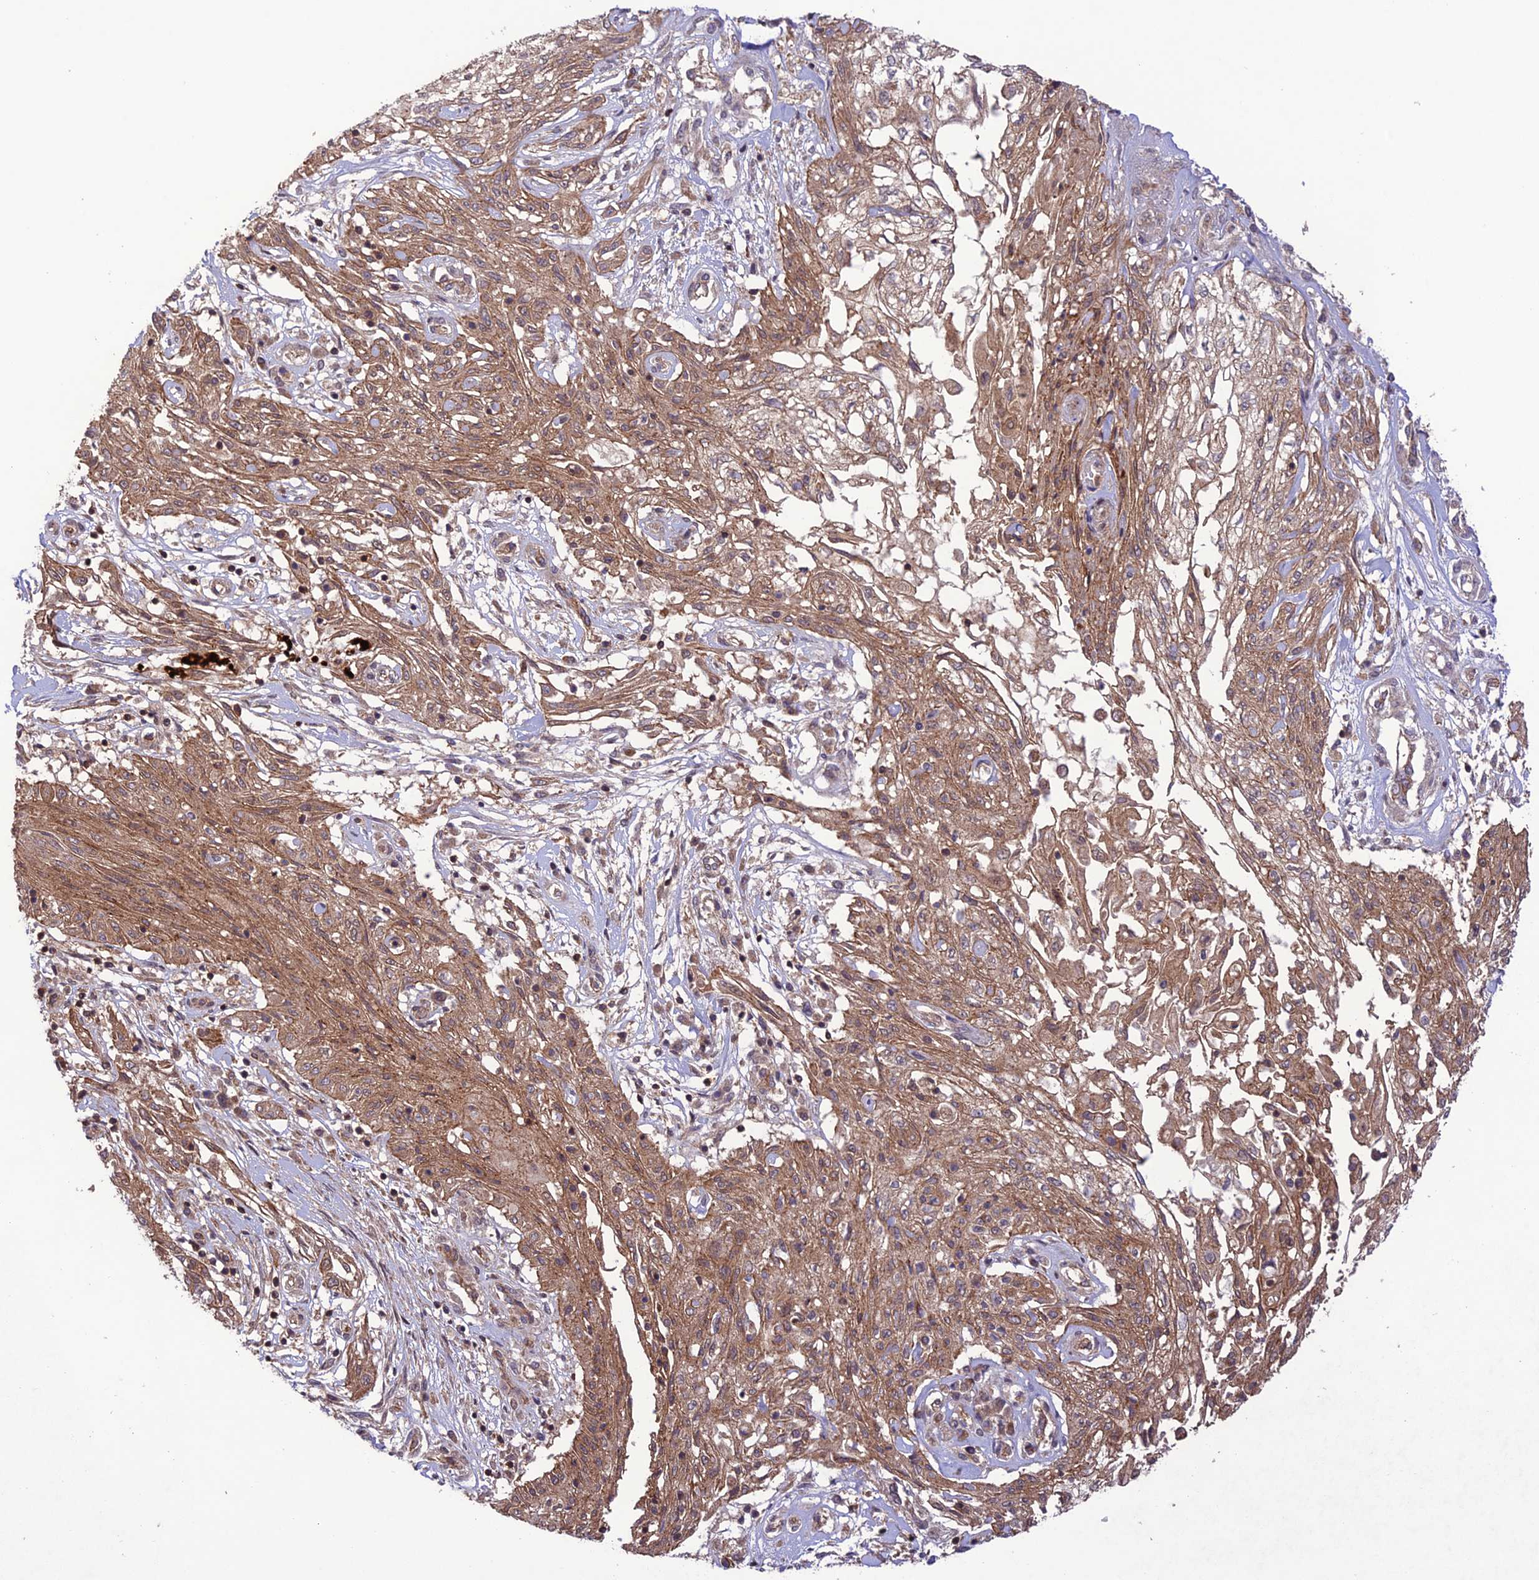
{"staining": {"intensity": "moderate", "quantity": ">75%", "location": "cytoplasmic/membranous"}, "tissue": "skin cancer", "cell_type": "Tumor cells", "image_type": "cancer", "snomed": [{"axis": "morphology", "description": "Squamous cell carcinoma, NOS"}, {"axis": "morphology", "description": "Squamous cell carcinoma, metastatic, NOS"}, {"axis": "topography", "description": "Skin"}, {"axis": "topography", "description": "Lymph node"}], "caption": "Skin cancer stained with a protein marker shows moderate staining in tumor cells.", "gene": "FCHSD1", "patient": {"sex": "male", "age": 75}}